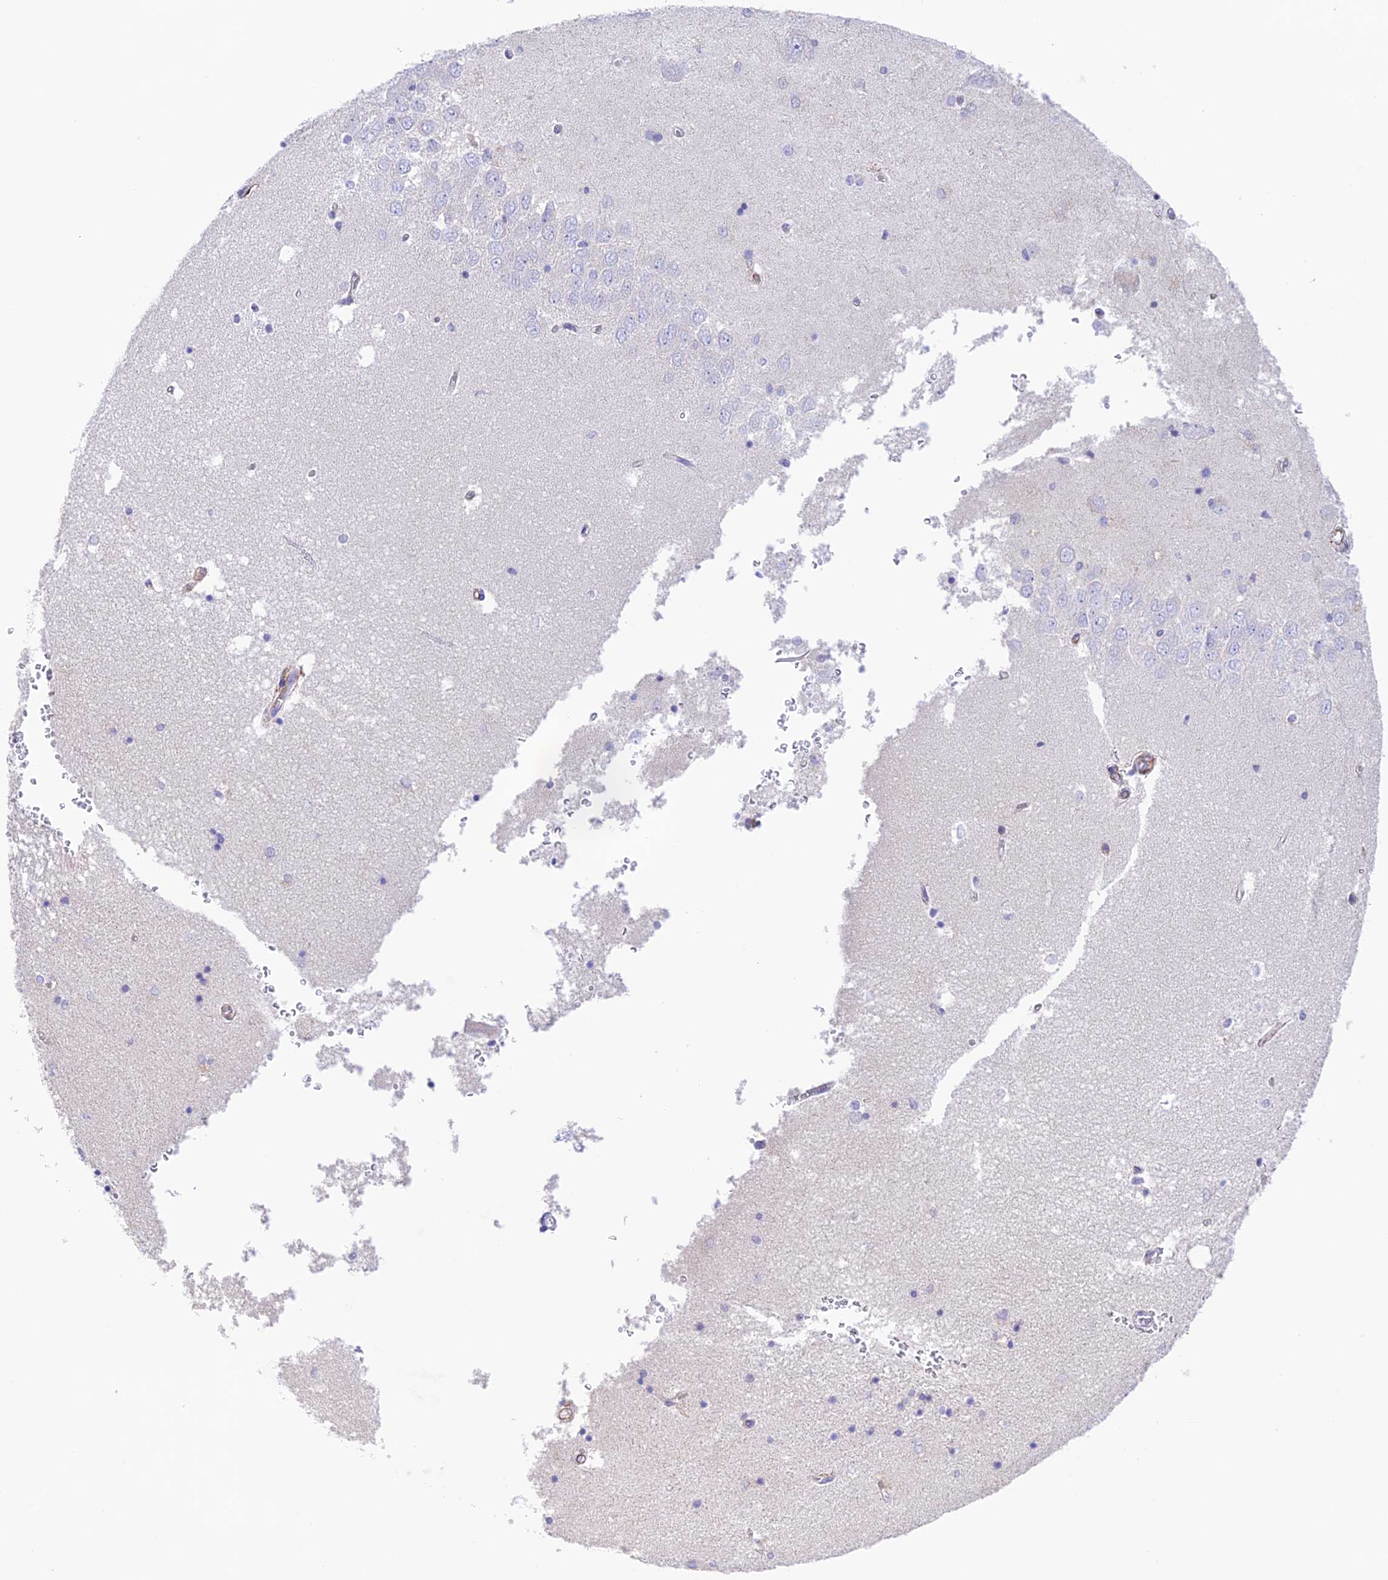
{"staining": {"intensity": "negative", "quantity": "none", "location": "none"}, "tissue": "hippocampus", "cell_type": "Glial cells", "image_type": "normal", "snomed": [{"axis": "morphology", "description": "Normal tissue, NOS"}, {"axis": "topography", "description": "Hippocampus"}], "caption": "This micrograph is of normal hippocampus stained with IHC to label a protein in brown with the nuclei are counter-stained blue. There is no positivity in glial cells.", "gene": "ZNF652", "patient": {"sex": "male", "age": 45}}